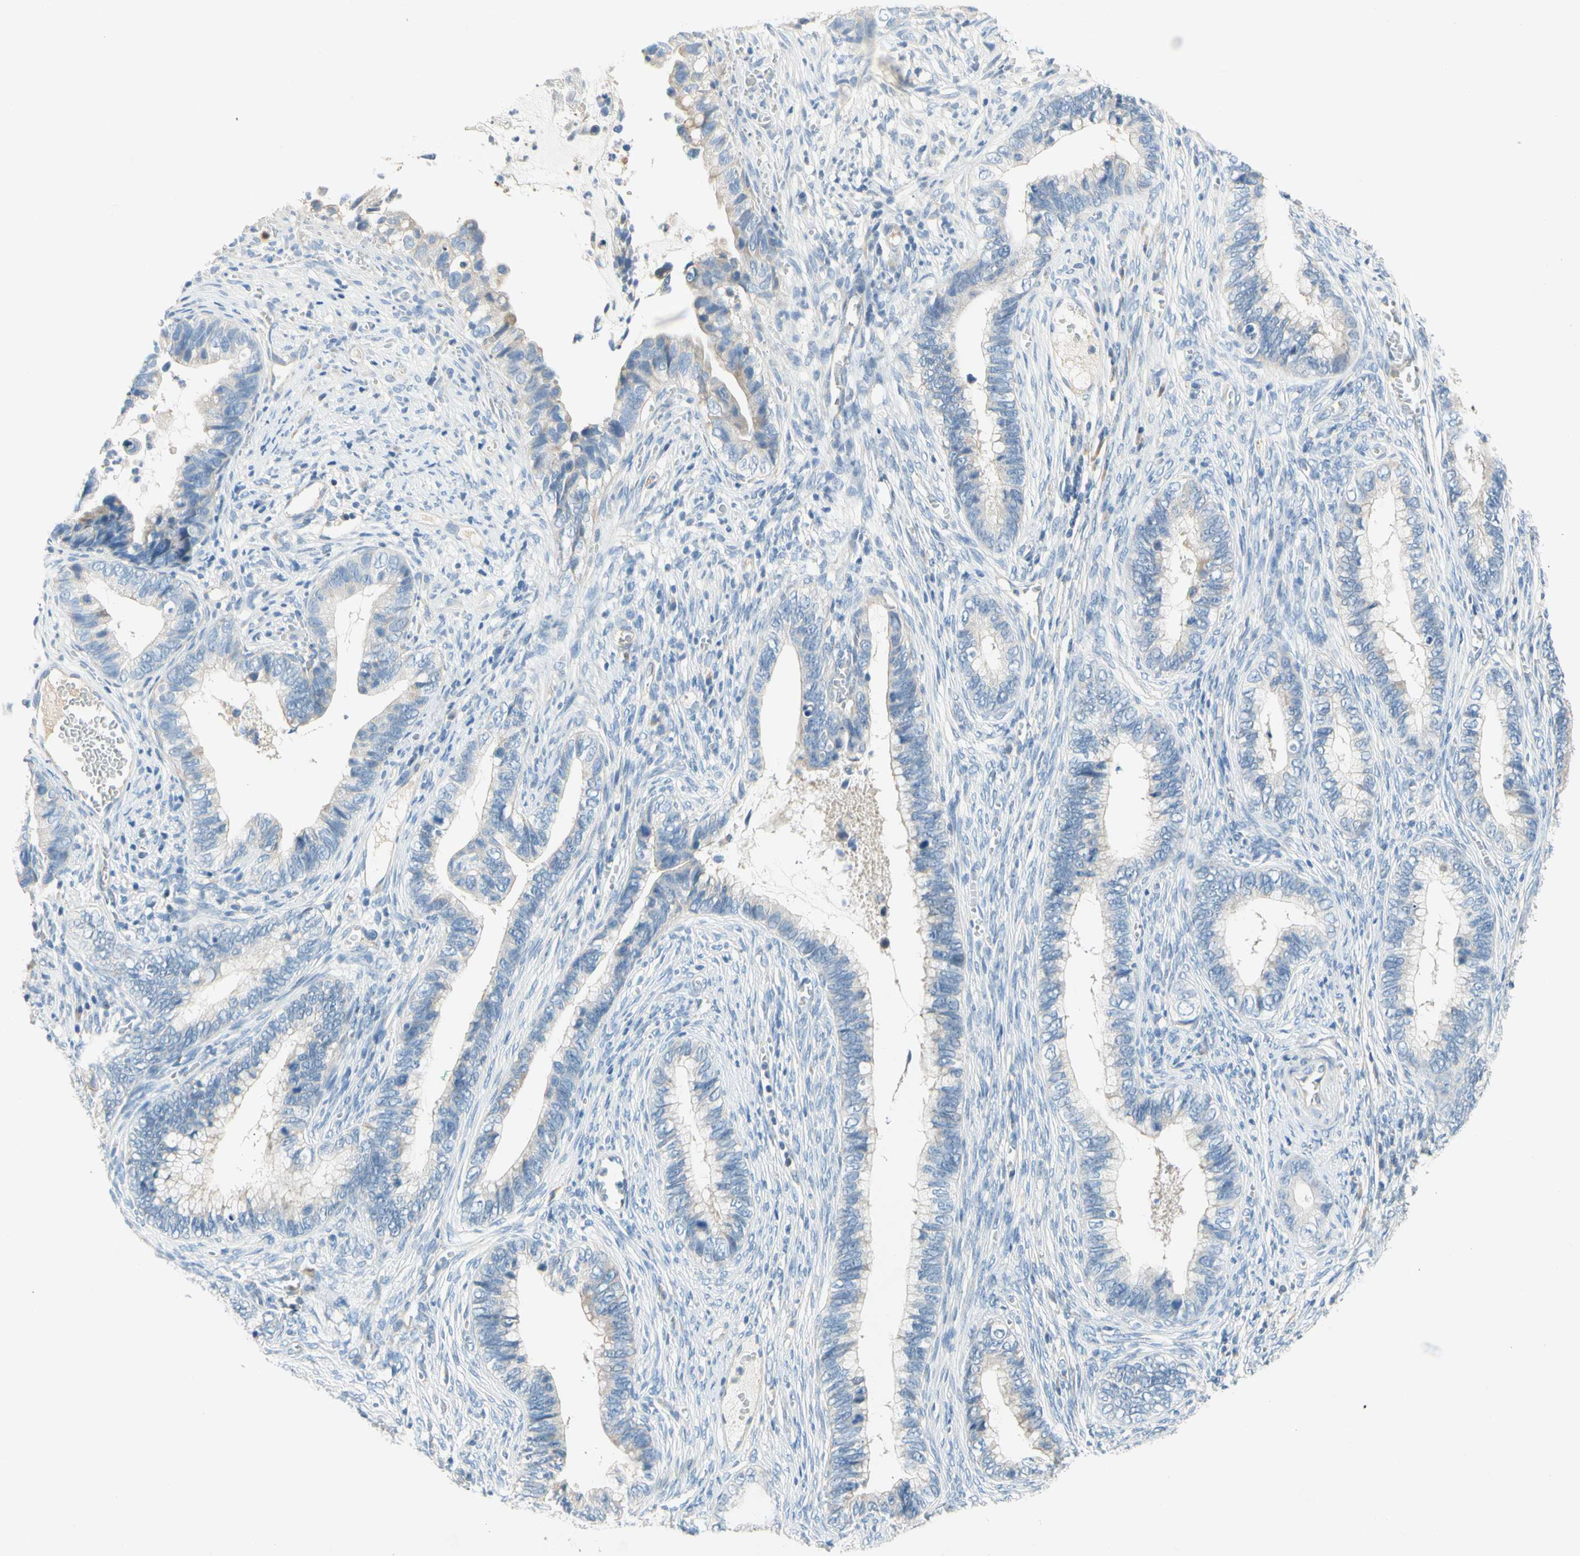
{"staining": {"intensity": "negative", "quantity": "none", "location": "none"}, "tissue": "cervical cancer", "cell_type": "Tumor cells", "image_type": "cancer", "snomed": [{"axis": "morphology", "description": "Adenocarcinoma, NOS"}, {"axis": "topography", "description": "Cervix"}], "caption": "Immunohistochemistry image of neoplastic tissue: human cervical adenocarcinoma stained with DAB (3,3'-diaminobenzidine) shows no significant protein expression in tumor cells.", "gene": "CCM2L", "patient": {"sex": "female", "age": 44}}